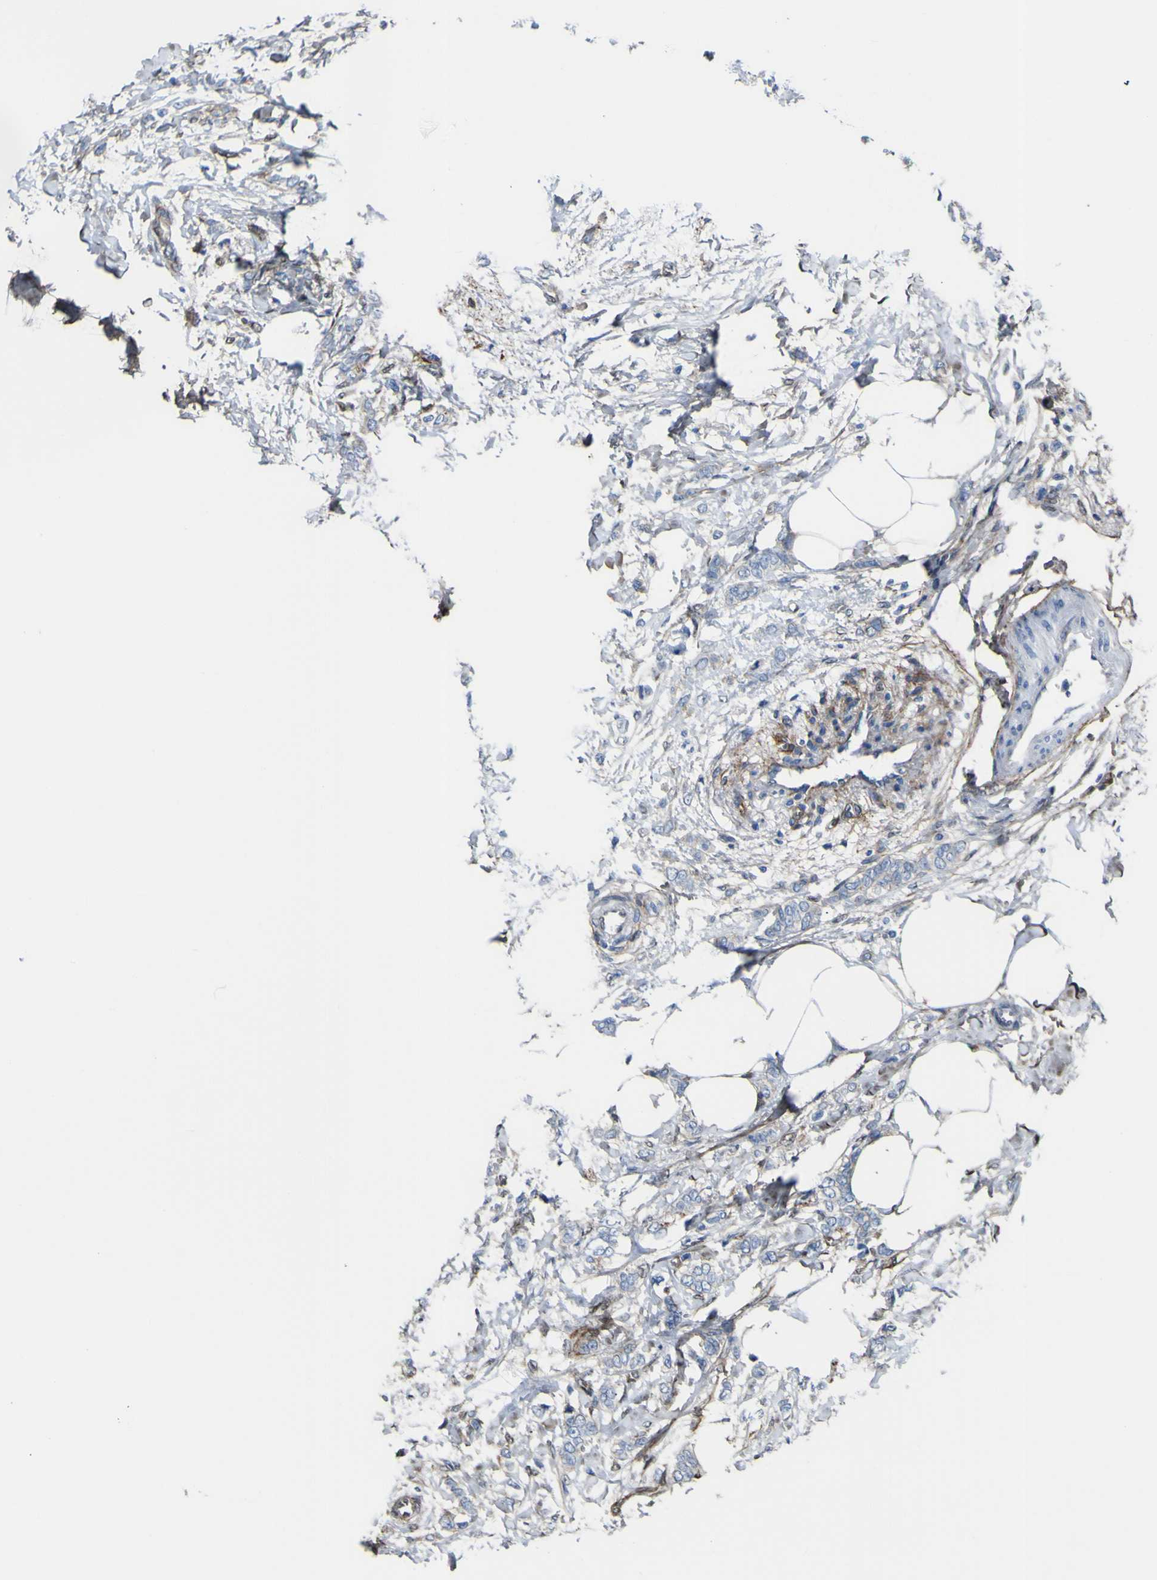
{"staining": {"intensity": "negative", "quantity": "none", "location": "none"}, "tissue": "breast cancer", "cell_type": "Tumor cells", "image_type": "cancer", "snomed": [{"axis": "morphology", "description": "Lobular carcinoma, in situ"}, {"axis": "morphology", "description": "Lobular carcinoma"}, {"axis": "topography", "description": "Breast"}], "caption": "The immunohistochemistry micrograph has no significant expression in tumor cells of breast cancer (lobular carcinoma in situ) tissue. Nuclei are stained in blue.", "gene": "LRRN1", "patient": {"sex": "female", "age": 41}}